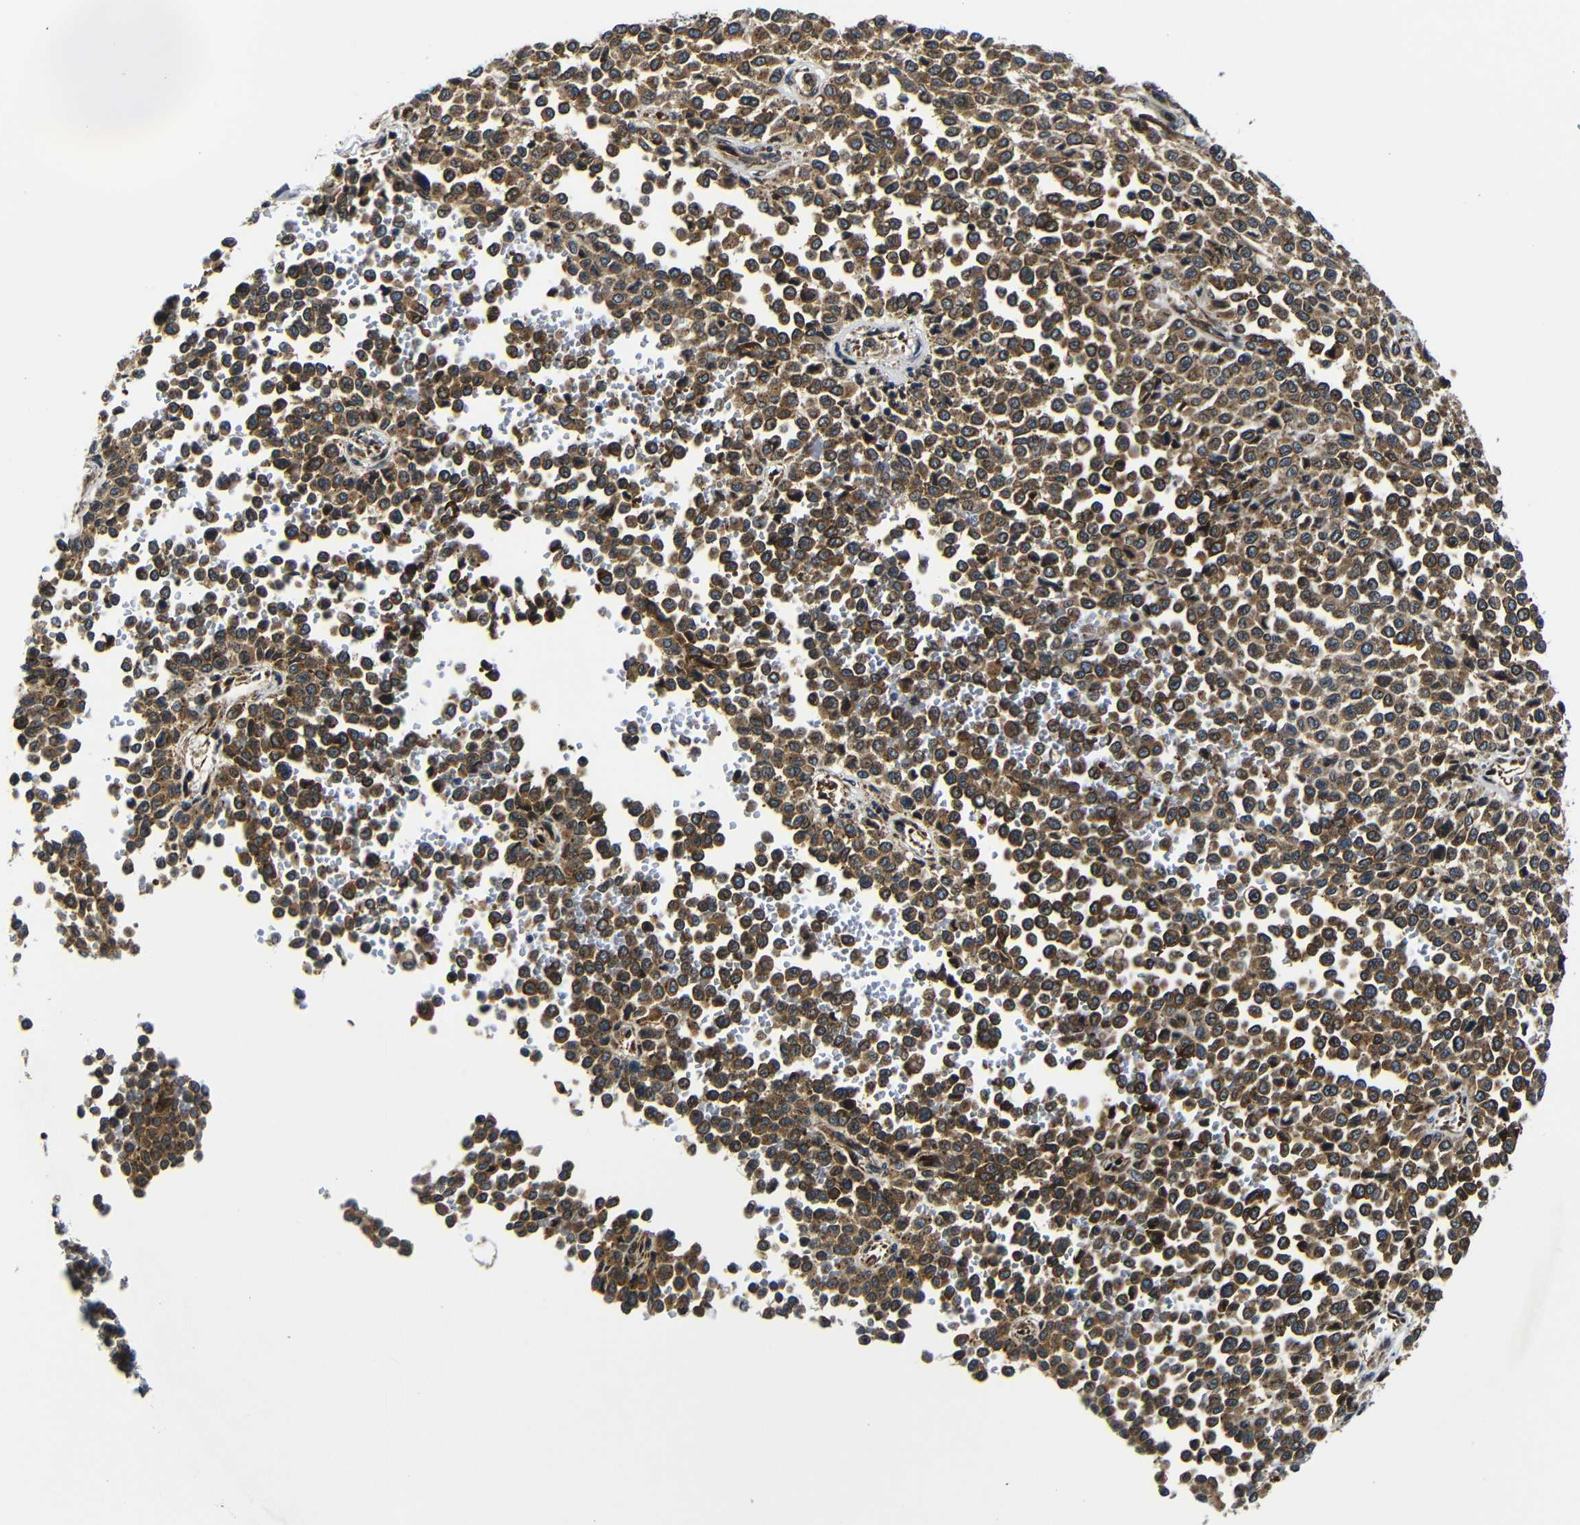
{"staining": {"intensity": "moderate", "quantity": ">75%", "location": "cytoplasmic/membranous"}, "tissue": "melanoma", "cell_type": "Tumor cells", "image_type": "cancer", "snomed": [{"axis": "morphology", "description": "Malignant melanoma, Metastatic site"}, {"axis": "topography", "description": "Pancreas"}], "caption": "The image shows staining of malignant melanoma (metastatic site), revealing moderate cytoplasmic/membranous protein staining (brown color) within tumor cells.", "gene": "ABCE1", "patient": {"sex": "female", "age": 30}}